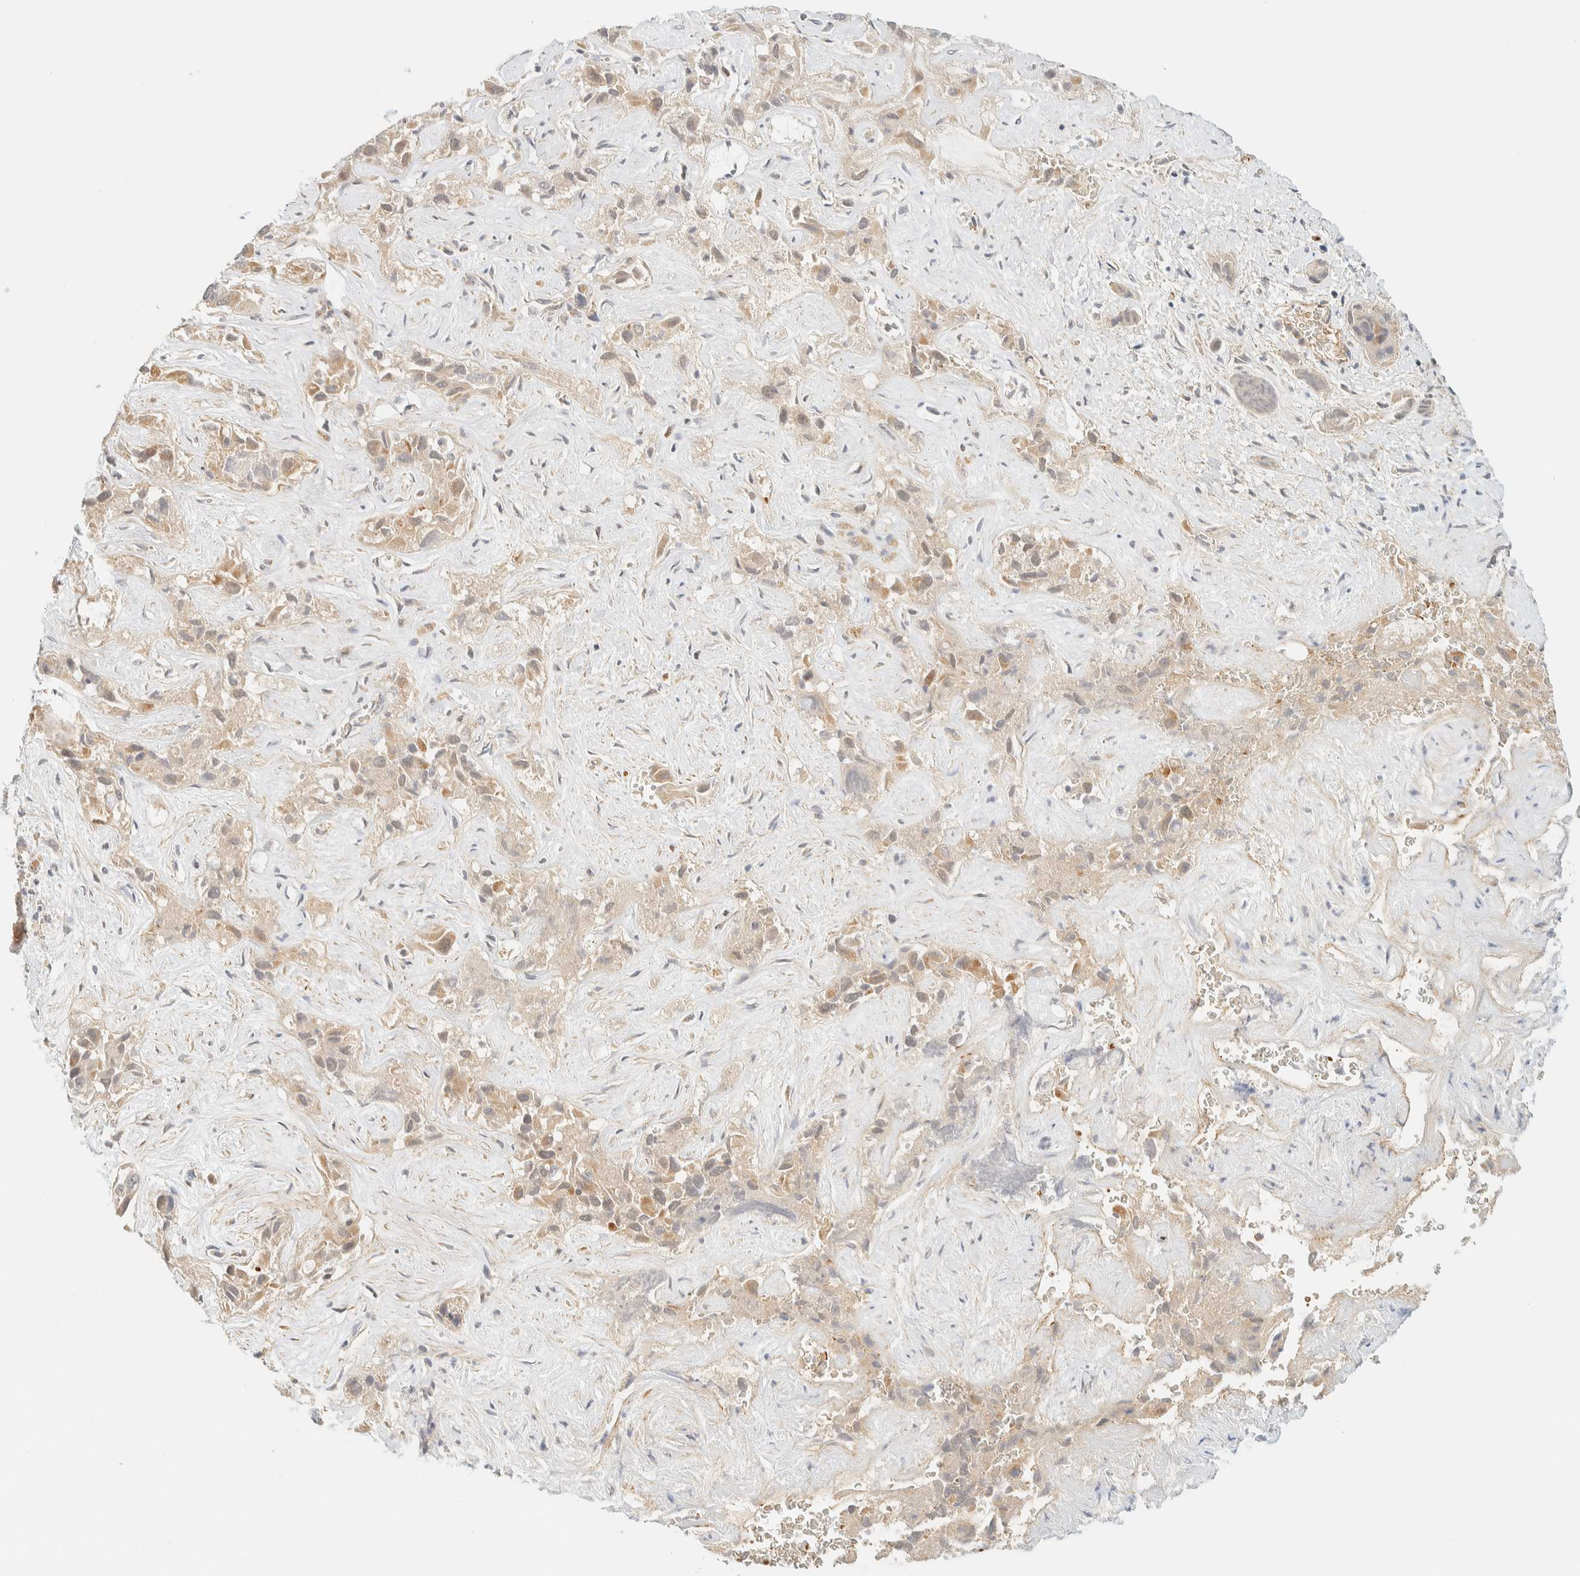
{"staining": {"intensity": "weak", "quantity": "25%-75%", "location": "cytoplasmic/membranous,nuclear"}, "tissue": "liver cancer", "cell_type": "Tumor cells", "image_type": "cancer", "snomed": [{"axis": "morphology", "description": "Cholangiocarcinoma"}, {"axis": "topography", "description": "Liver"}], "caption": "The immunohistochemical stain highlights weak cytoplasmic/membranous and nuclear positivity in tumor cells of liver cholangiocarcinoma tissue.", "gene": "TNK1", "patient": {"sex": "female", "age": 52}}